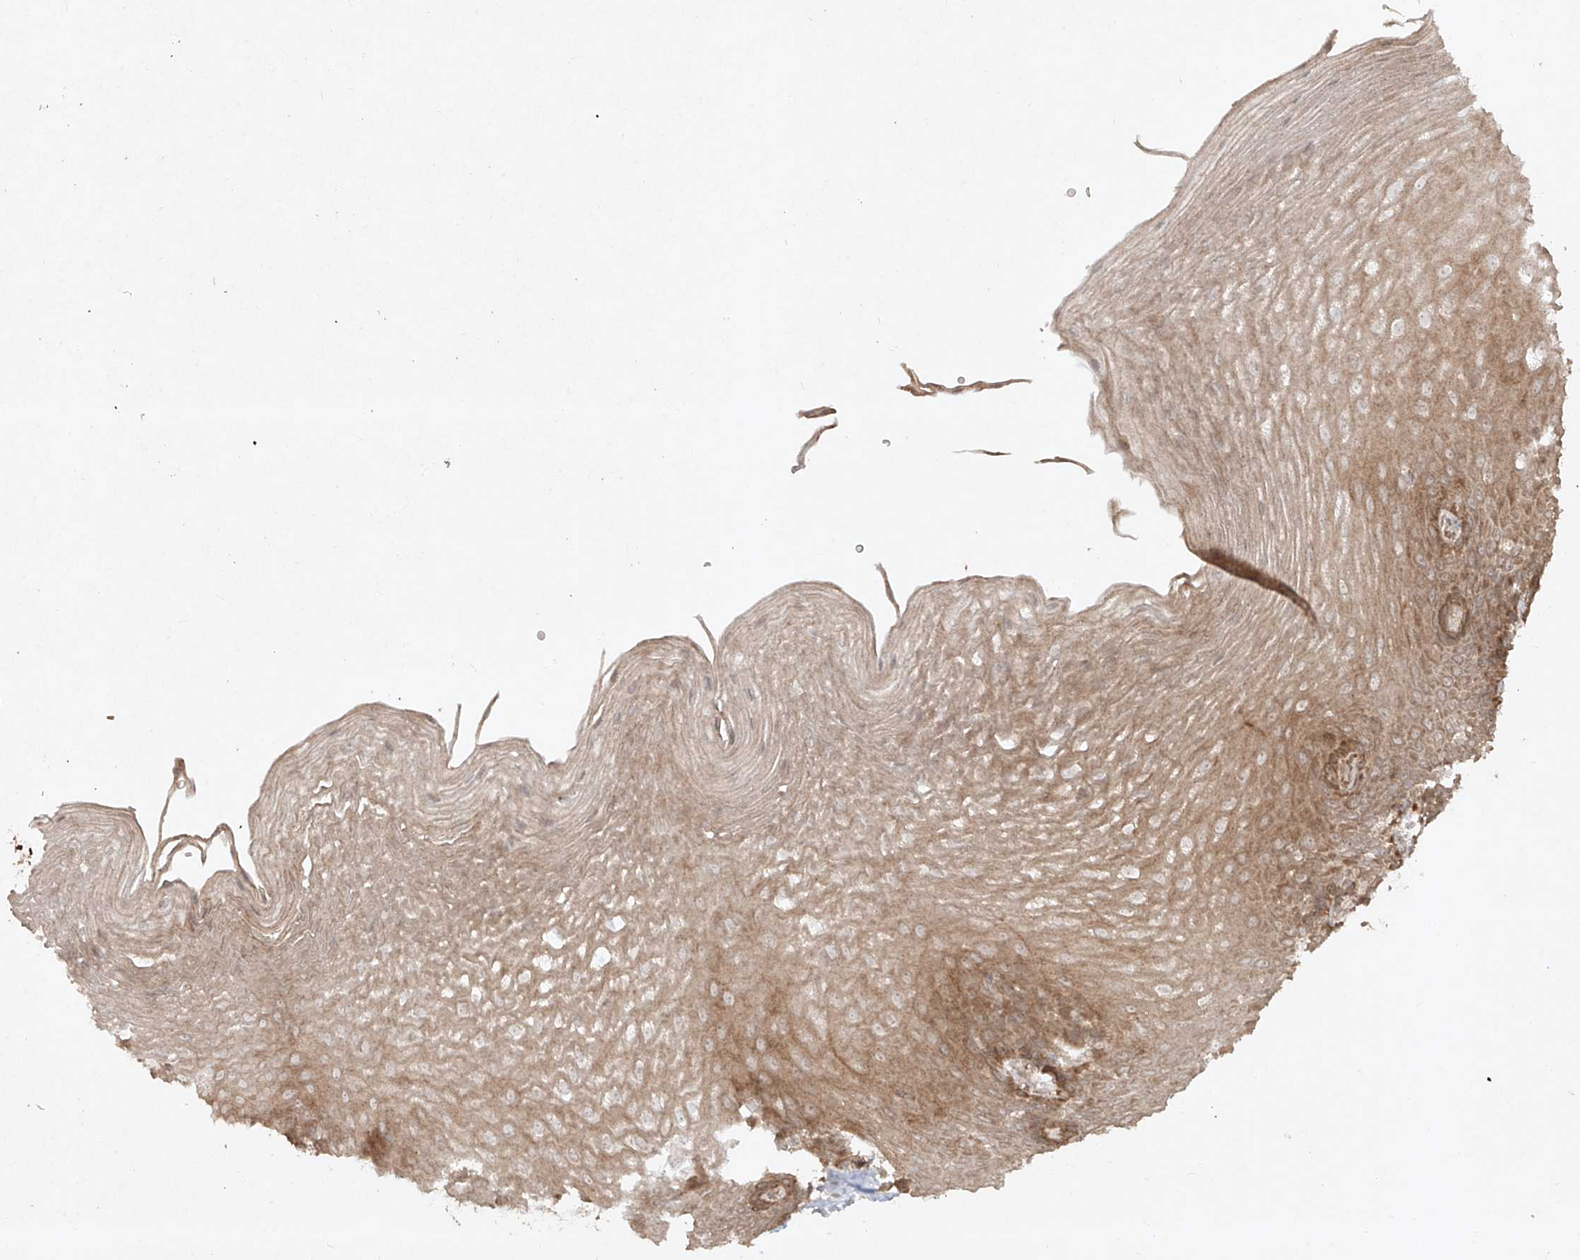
{"staining": {"intensity": "moderate", "quantity": ">75%", "location": "cytoplasmic/membranous"}, "tissue": "esophagus", "cell_type": "Squamous epithelial cells", "image_type": "normal", "snomed": [{"axis": "morphology", "description": "Normal tissue, NOS"}, {"axis": "topography", "description": "Esophagus"}], "caption": "About >75% of squamous epithelial cells in unremarkable human esophagus display moderate cytoplasmic/membranous protein expression as visualized by brown immunohistochemical staining.", "gene": "CYYR1", "patient": {"sex": "female", "age": 66}}